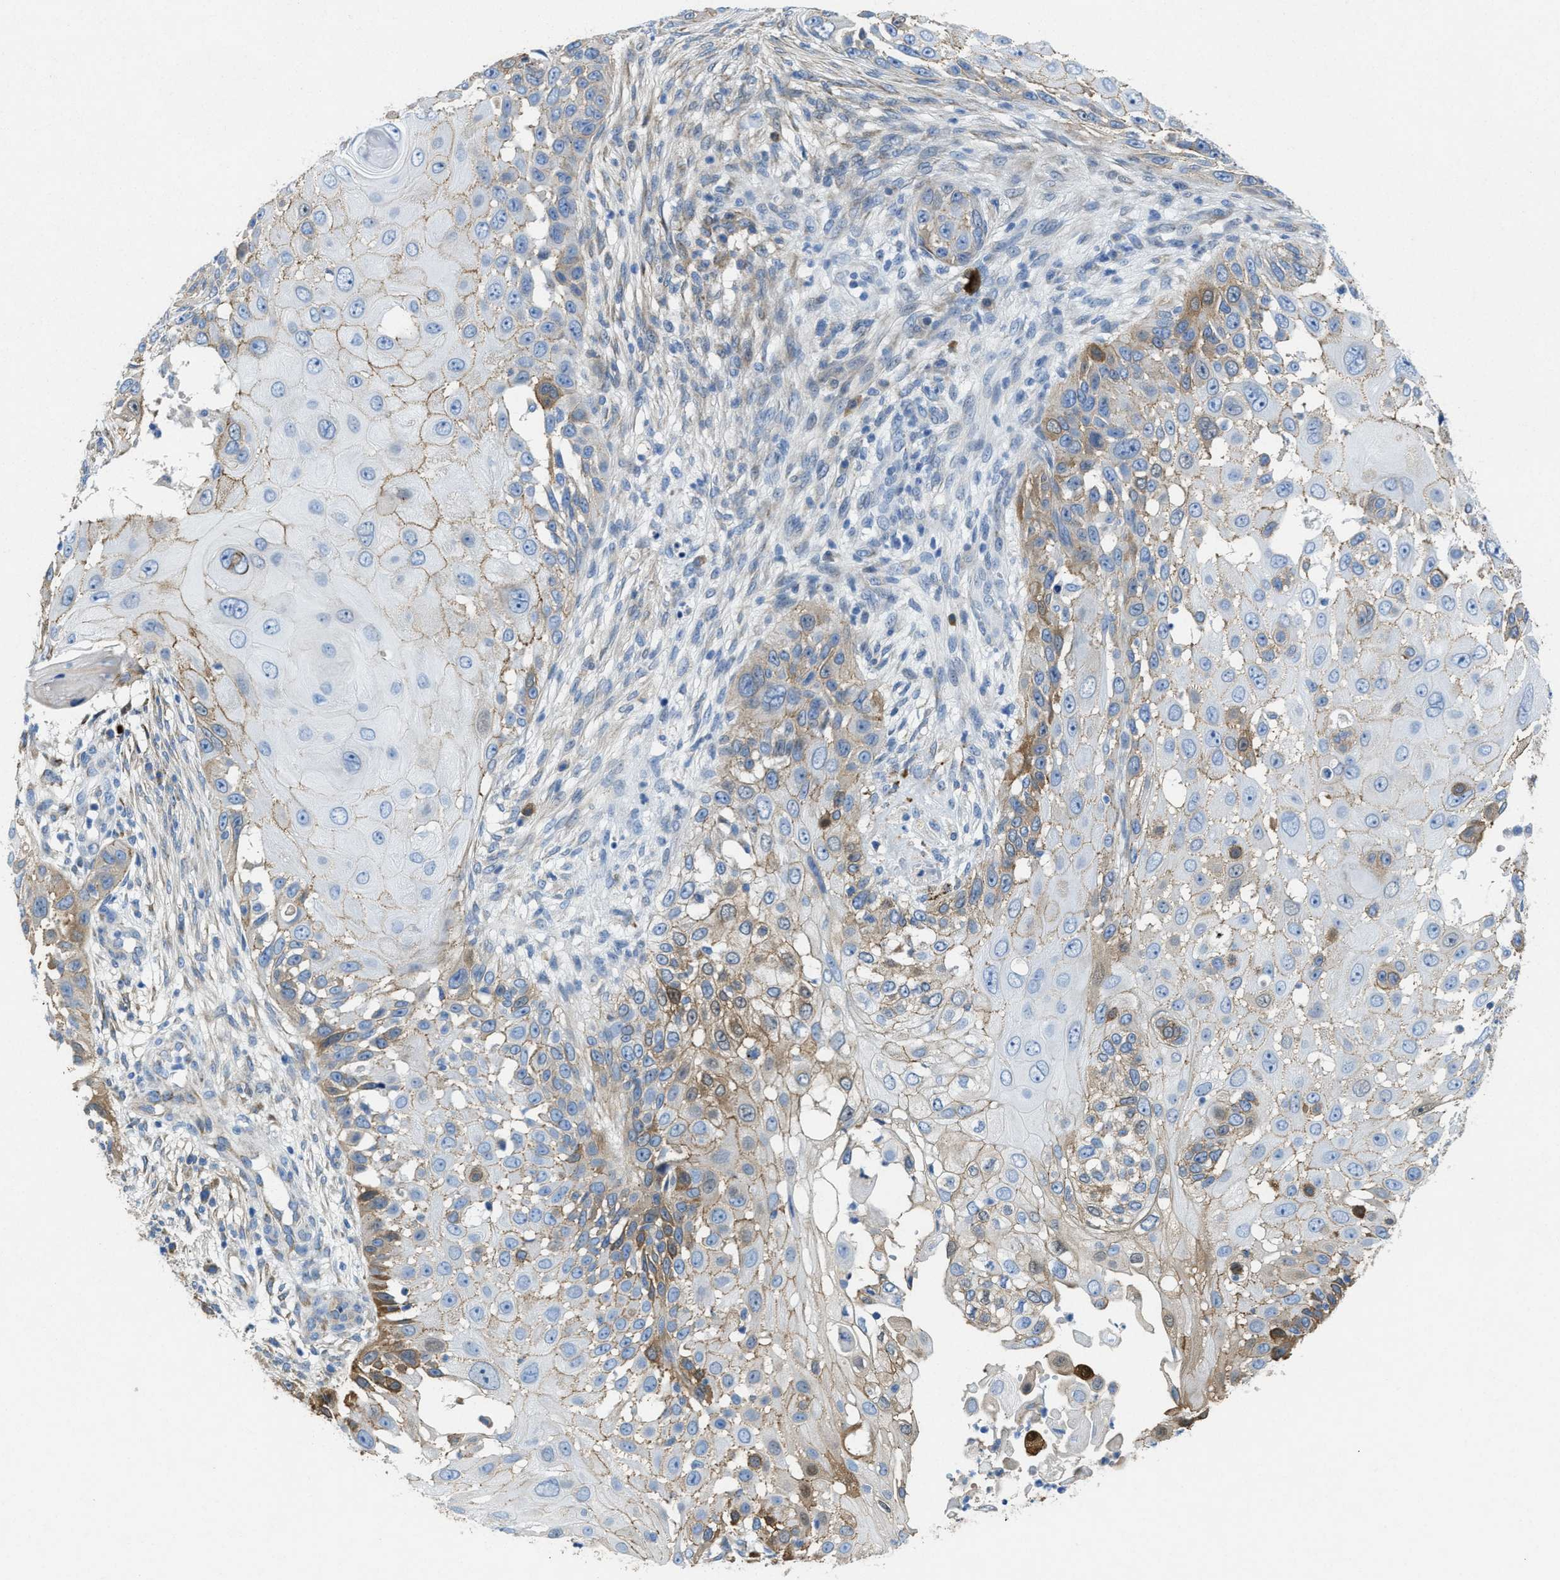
{"staining": {"intensity": "moderate", "quantity": "25%-75%", "location": "cytoplasmic/membranous"}, "tissue": "skin cancer", "cell_type": "Tumor cells", "image_type": "cancer", "snomed": [{"axis": "morphology", "description": "Squamous cell carcinoma, NOS"}, {"axis": "topography", "description": "Skin"}], "caption": "The image shows staining of skin cancer, revealing moderate cytoplasmic/membranous protein positivity (brown color) within tumor cells.", "gene": "ASS1", "patient": {"sex": "female", "age": 44}}